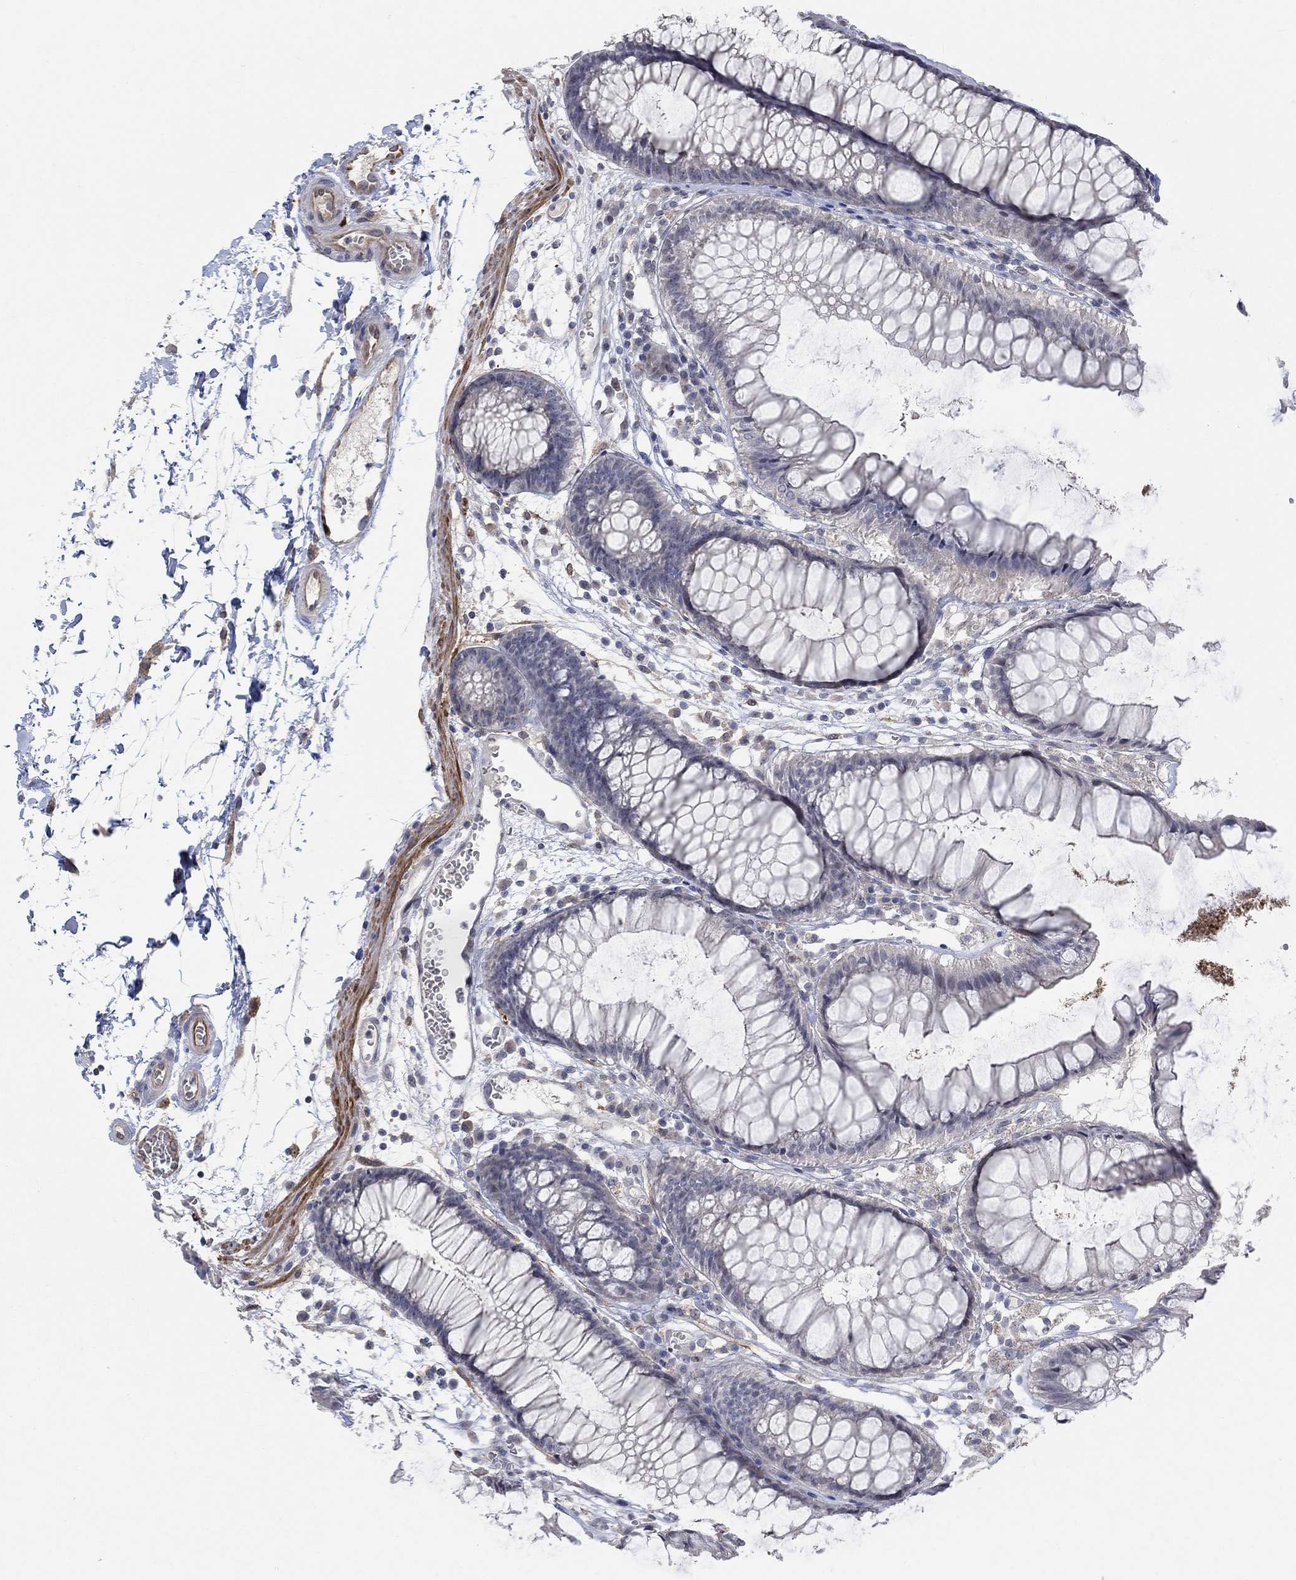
{"staining": {"intensity": "strong", "quantity": "<25%", "location": "cytoplasmic/membranous"}, "tissue": "colon", "cell_type": "Endothelial cells", "image_type": "normal", "snomed": [{"axis": "morphology", "description": "Normal tissue, NOS"}, {"axis": "morphology", "description": "Adenocarcinoma, NOS"}, {"axis": "topography", "description": "Colon"}], "caption": "Immunohistochemistry (IHC) (DAB) staining of benign colon exhibits strong cytoplasmic/membranous protein staining in approximately <25% of endothelial cells. The staining was performed using DAB (3,3'-diaminobenzidine) to visualize the protein expression in brown, while the nuclei were stained in blue with hematoxylin (Magnification: 20x).", "gene": "TGM2", "patient": {"sex": "male", "age": 65}}